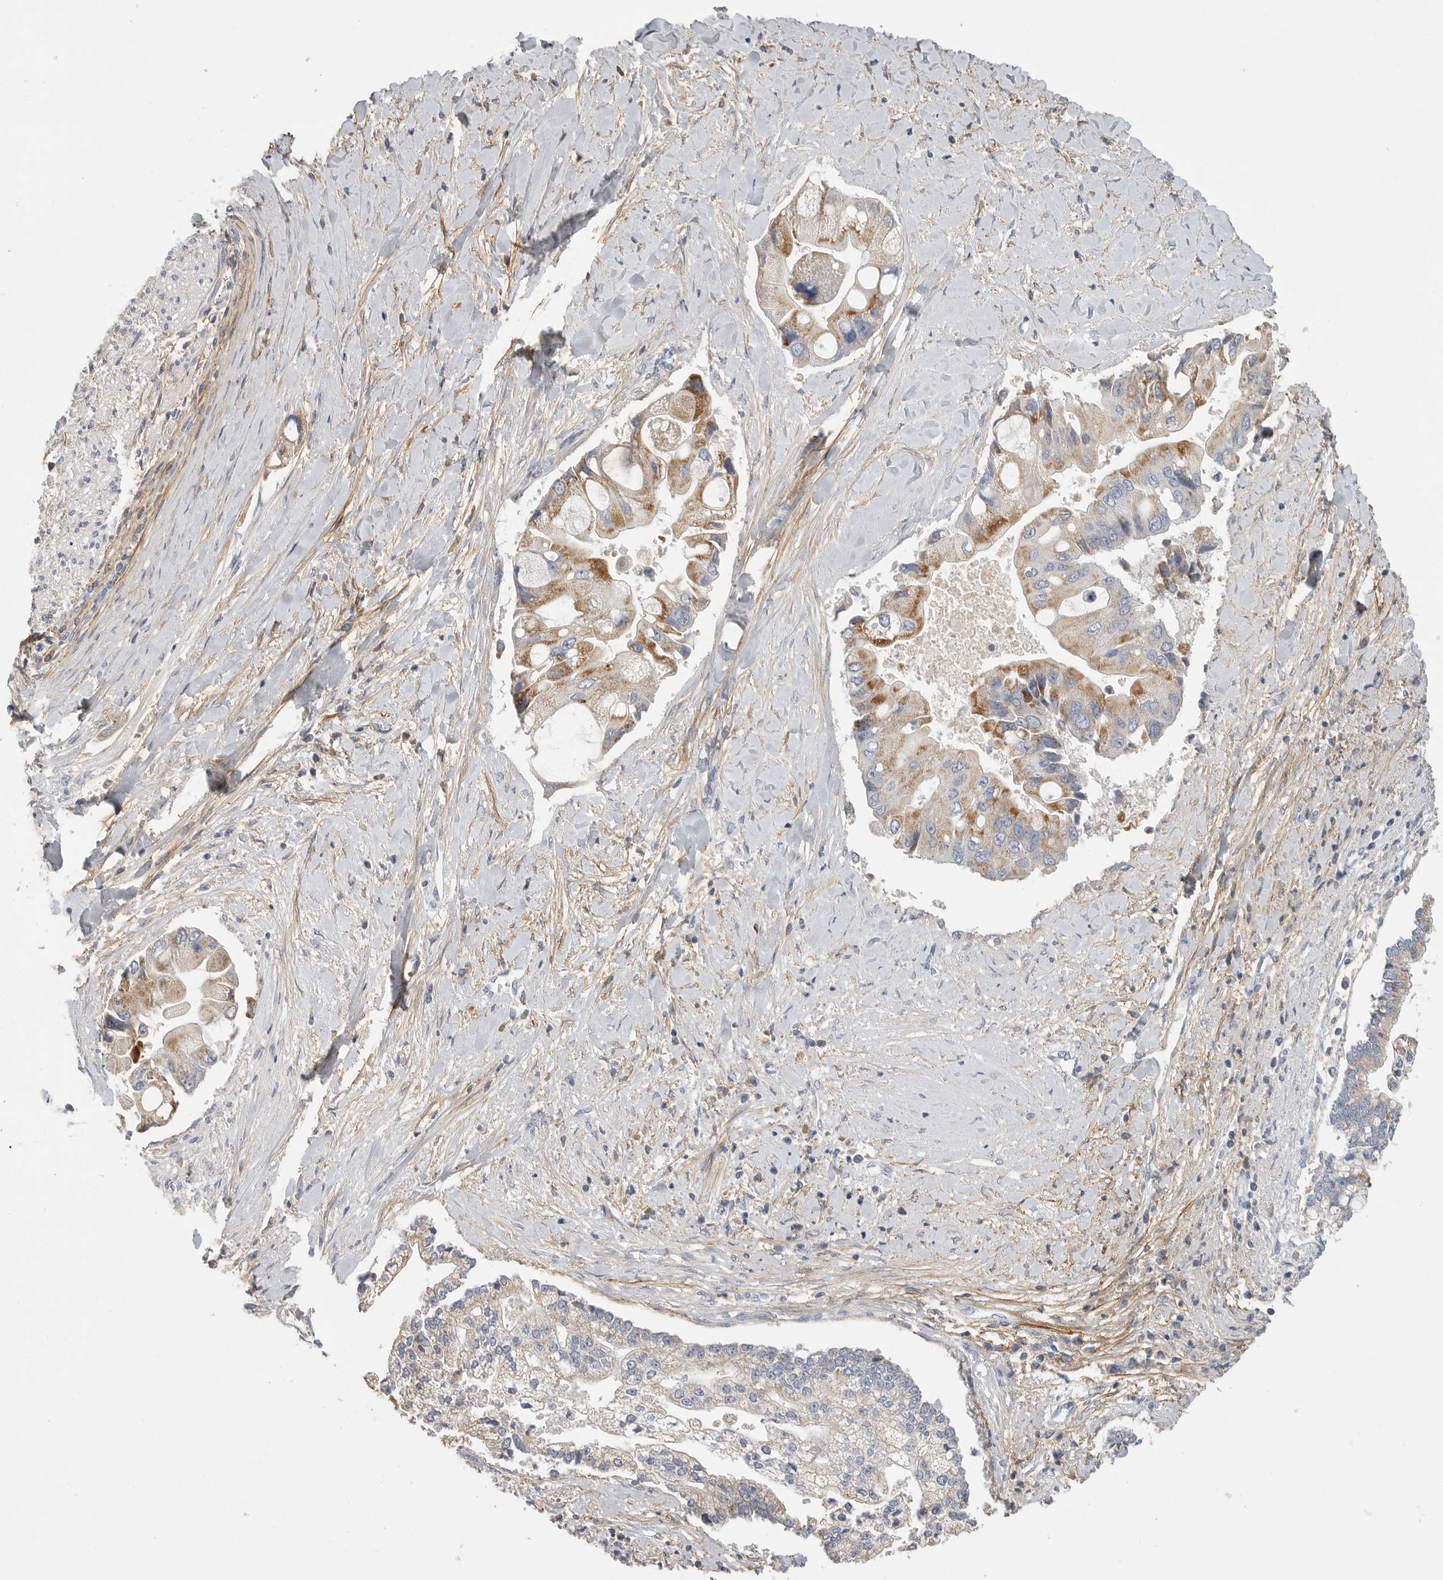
{"staining": {"intensity": "moderate", "quantity": ">75%", "location": "cytoplasmic/membranous"}, "tissue": "liver cancer", "cell_type": "Tumor cells", "image_type": "cancer", "snomed": [{"axis": "morphology", "description": "Cholangiocarcinoma"}, {"axis": "topography", "description": "Liver"}], "caption": "Tumor cells display moderate cytoplasmic/membranous expression in approximately >75% of cells in liver cholangiocarcinoma.", "gene": "SDC3", "patient": {"sex": "male", "age": 50}}